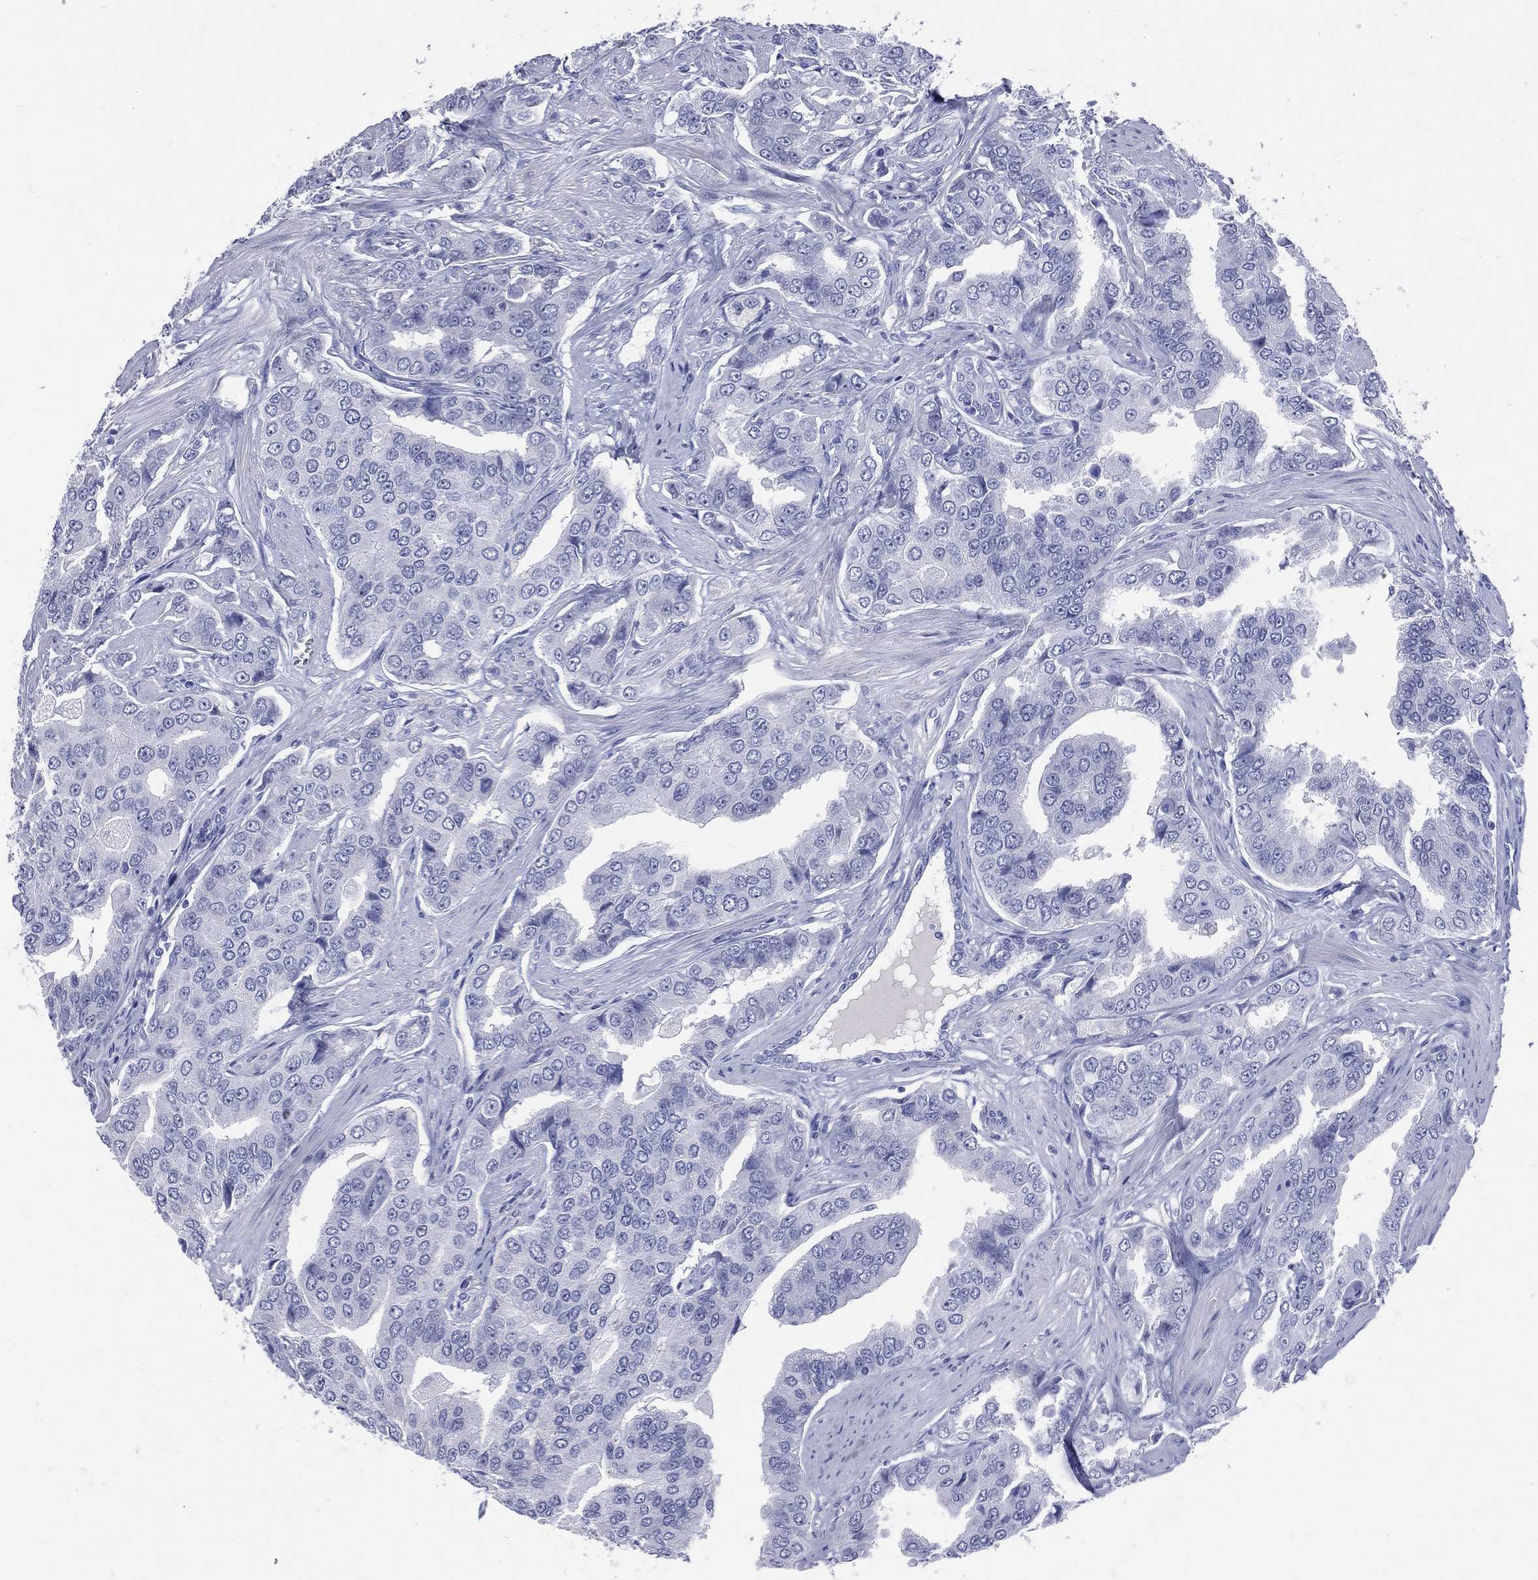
{"staining": {"intensity": "negative", "quantity": "none", "location": "none"}, "tissue": "prostate cancer", "cell_type": "Tumor cells", "image_type": "cancer", "snomed": [{"axis": "morphology", "description": "Adenocarcinoma, NOS"}, {"axis": "topography", "description": "Prostate and seminal vesicle, NOS"}, {"axis": "topography", "description": "Prostate"}], "caption": "The histopathology image reveals no significant expression in tumor cells of prostate cancer.", "gene": "CYLC1", "patient": {"sex": "male", "age": 69}}